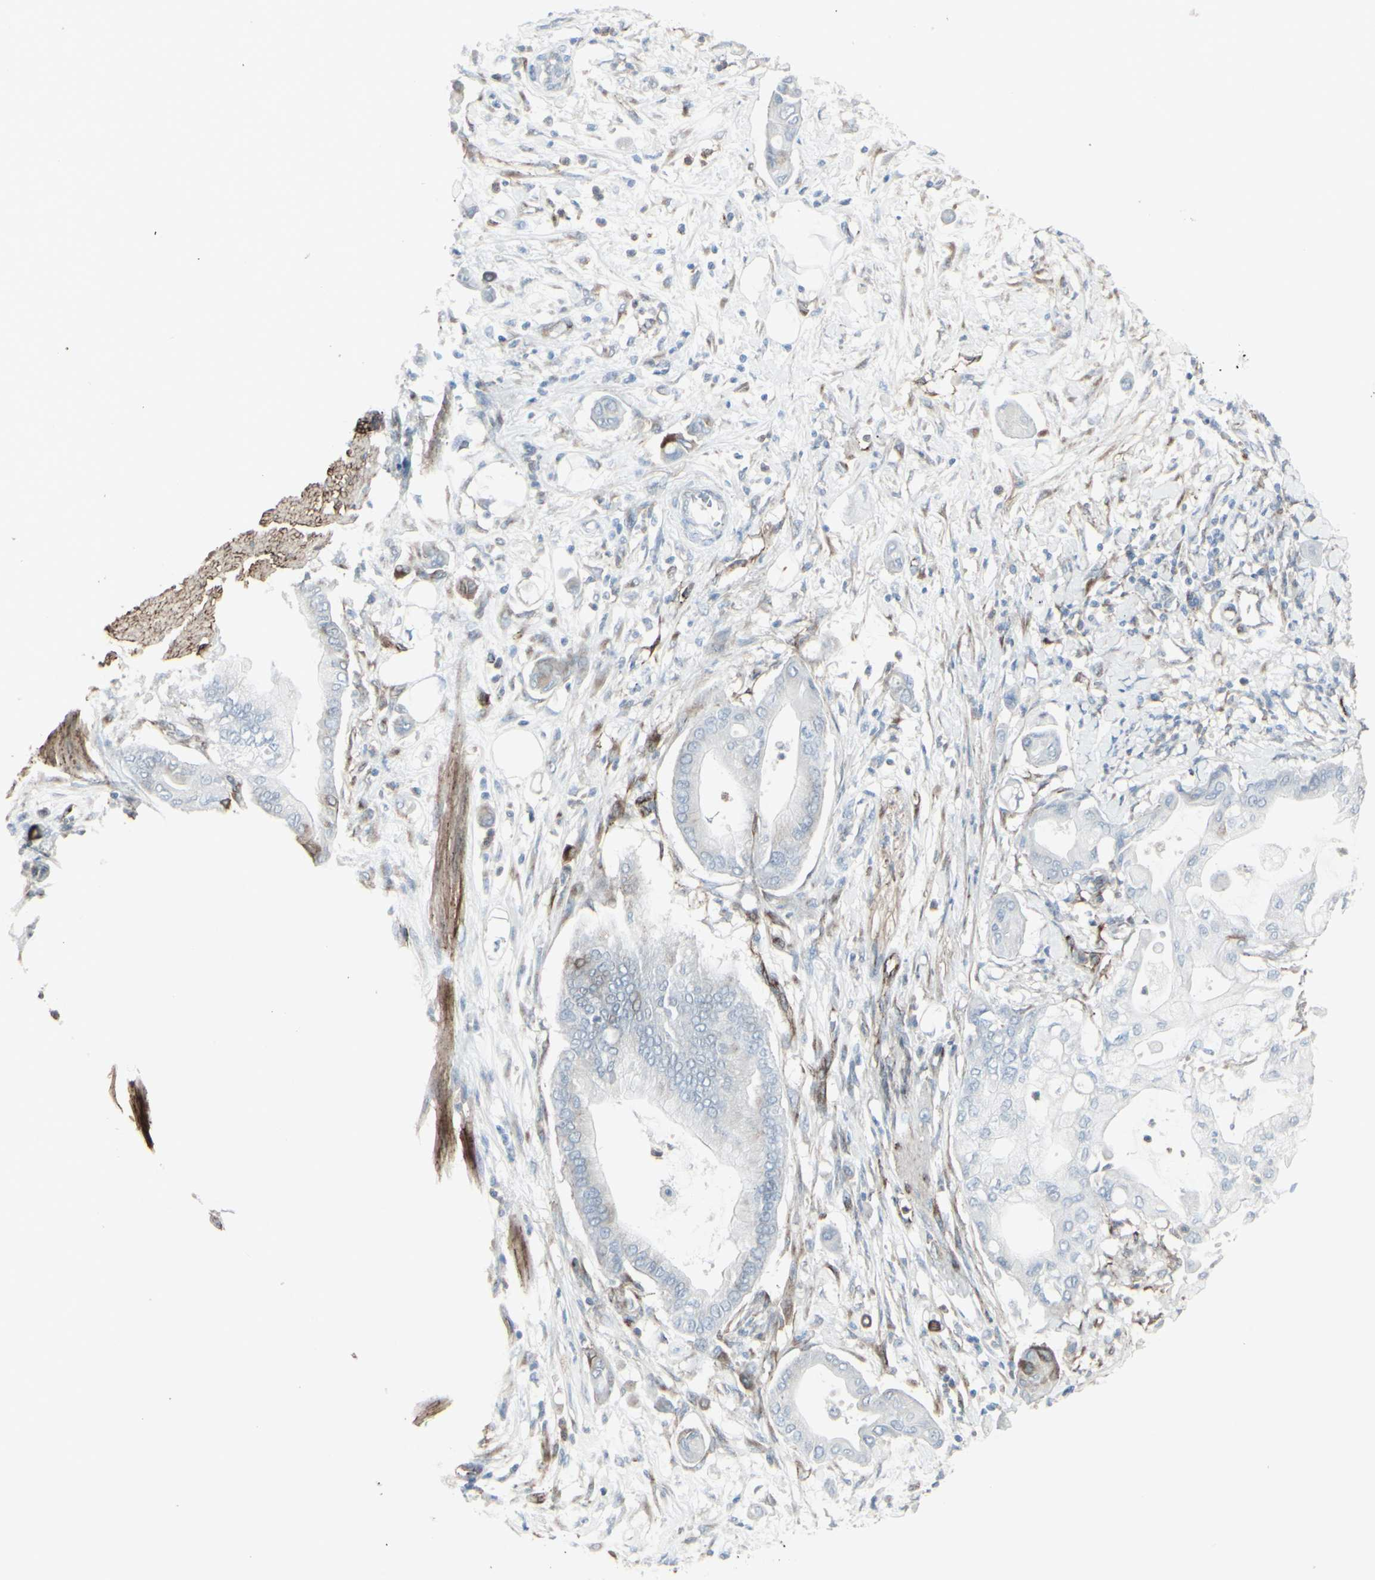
{"staining": {"intensity": "negative", "quantity": "none", "location": "none"}, "tissue": "pancreatic cancer", "cell_type": "Tumor cells", "image_type": "cancer", "snomed": [{"axis": "morphology", "description": "Adenocarcinoma, NOS"}, {"axis": "morphology", "description": "Adenocarcinoma, metastatic, NOS"}, {"axis": "topography", "description": "Lymph node"}, {"axis": "topography", "description": "Pancreas"}, {"axis": "topography", "description": "Duodenum"}], "caption": "IHC of human pancreatic cancer demonstrates no staining in tumor cells.", "gene": "GJA1", "patient": {"sex": "female", "age": 64}}